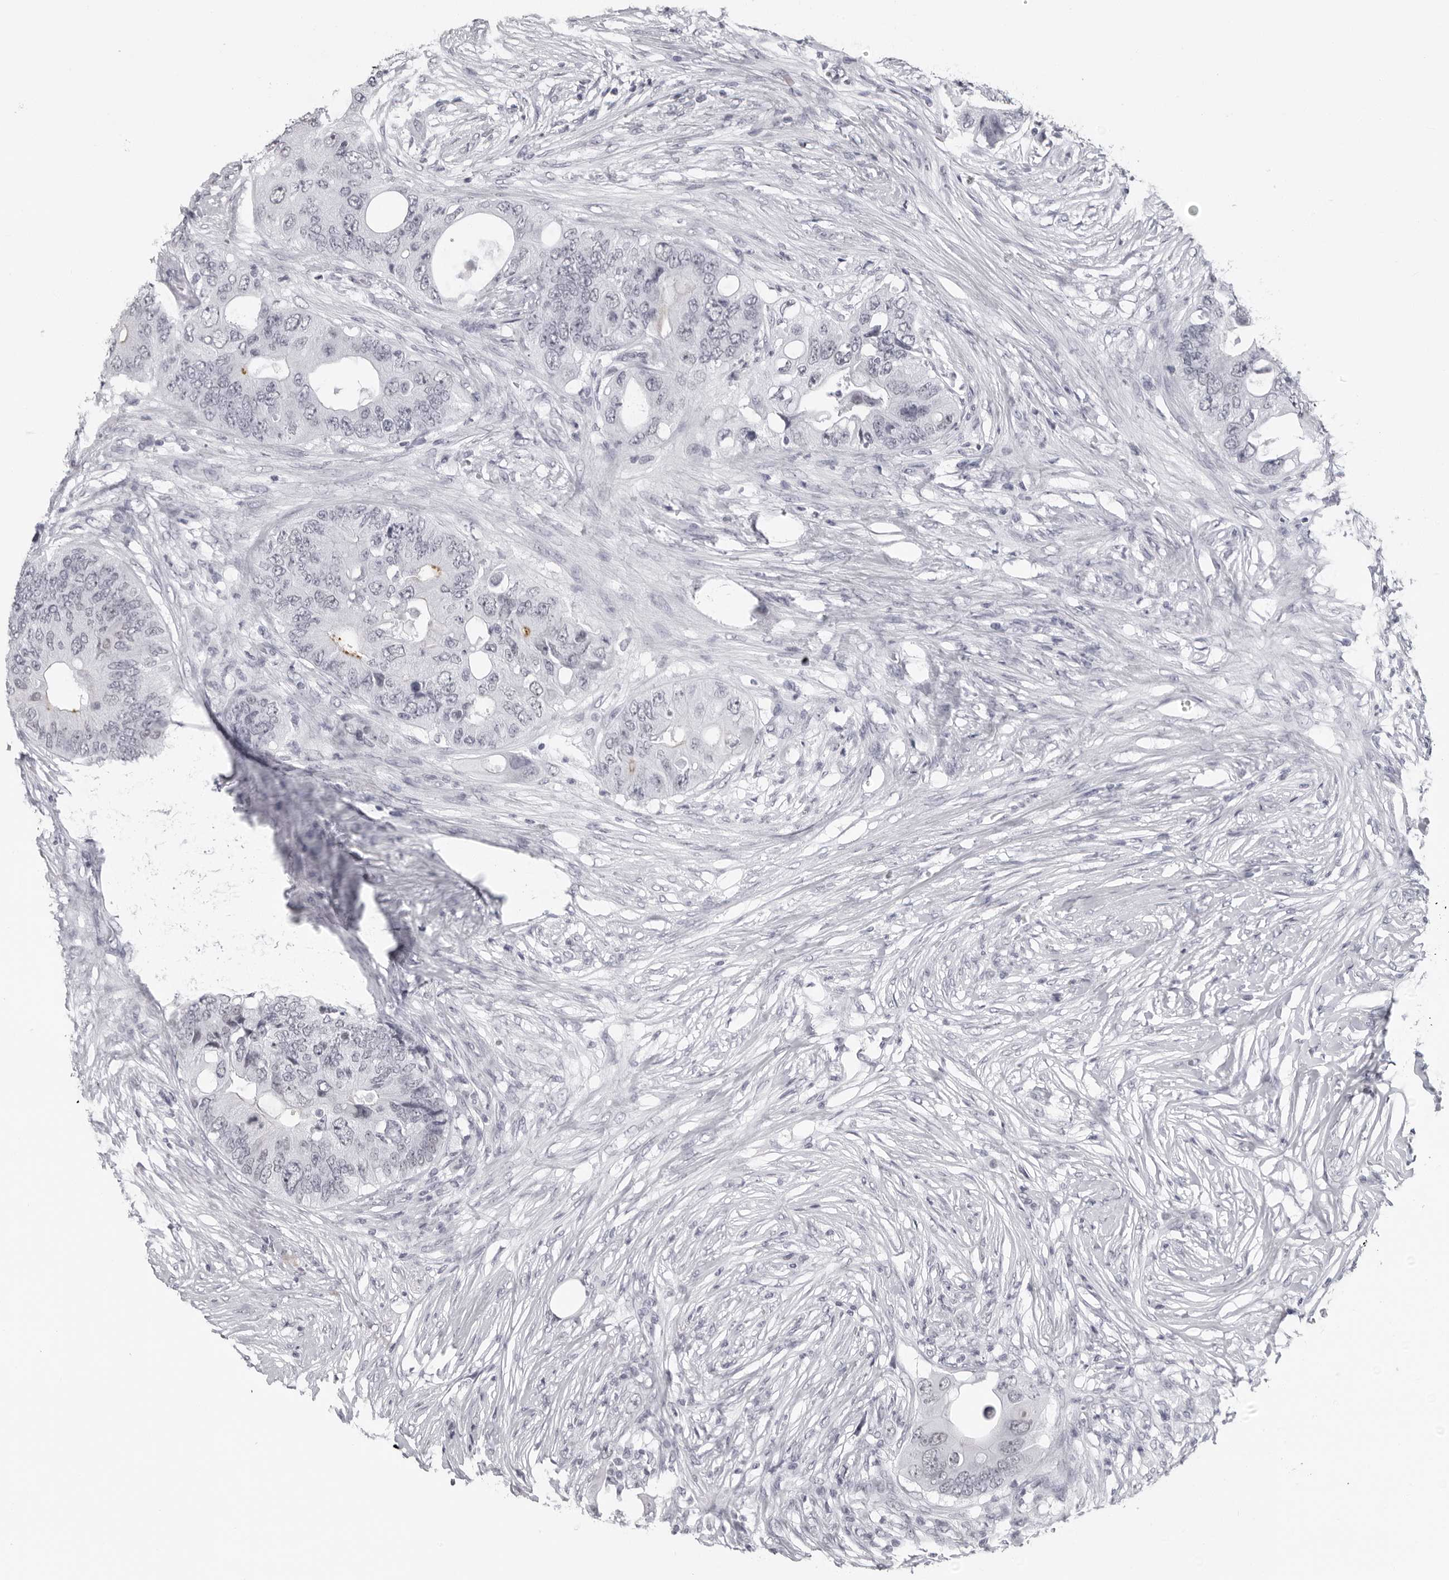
{"staining": {"intensity": "negative", "quantity": "none", "location": "none"}, "tissue": "colorectal cancer", "cell_type": "Tumor cells", "image_type": "cancer", "snomed": [{"axis": "morphology", "description": "Adenocarcinoma, NOS"}, {"axis": "topography", "description": "Colon"}], "caption": "Colorectal cancer stained for a protein using immunohistochemistry displays no positivity tumor cells.", "gene": "ESPN", "patient": {"sex": "male", "age": 71}}